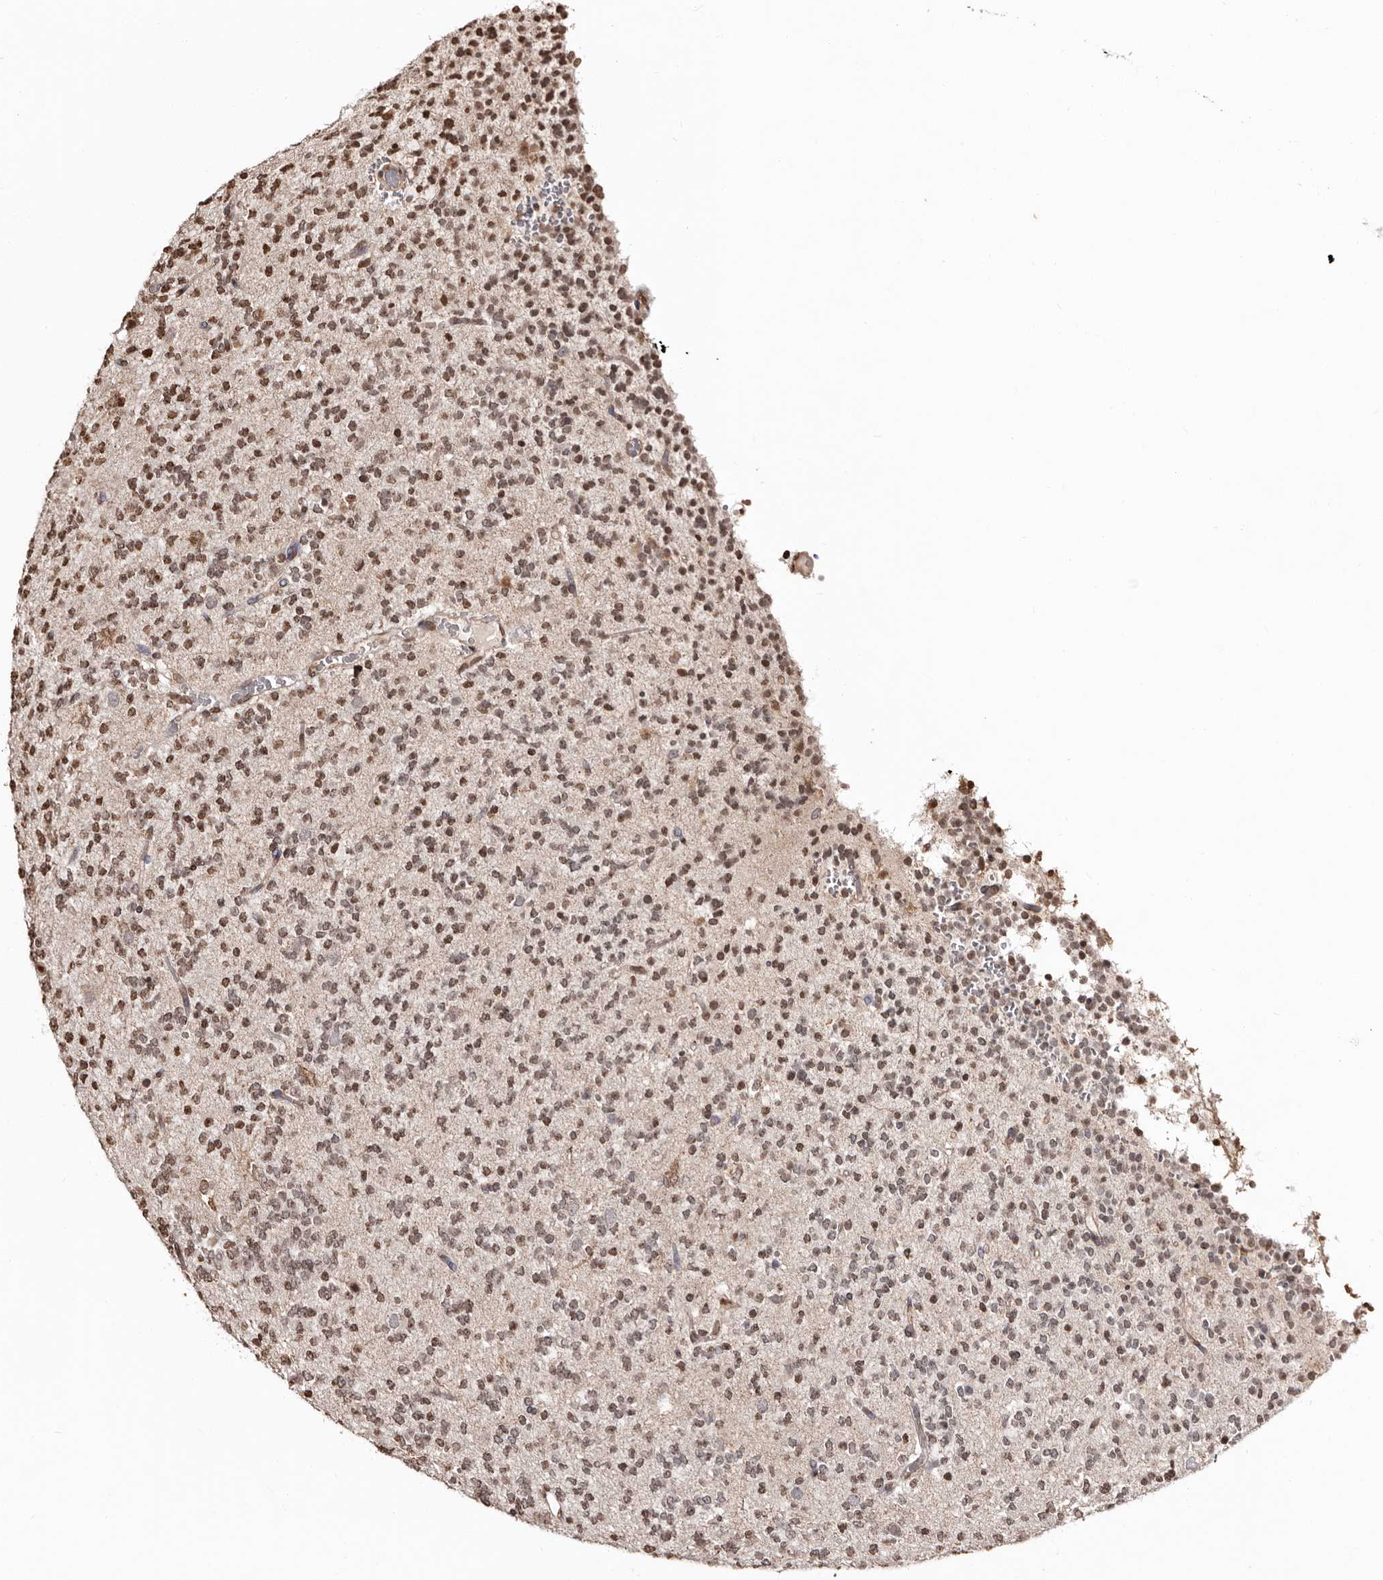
{"staining": {"intensity": "moderate", "quantity": "25%-75%", "location": "nuclear"}, "tissue": "glioma", "cell_type": "Tumor cells", "image_type": "cancer", "snomed": [{"axis": "morphology", "description": "Glioma, malignant, Low grade"}, {"axis": "topography", "description": "Brain"}], "caption": "Tumor cells reveal medium levels of moderate nuclear positivity in approximately 25%-75% of cells in human glioma.", "gene": "CCDC190", "patient": {"sex": "male", "age": 38}}